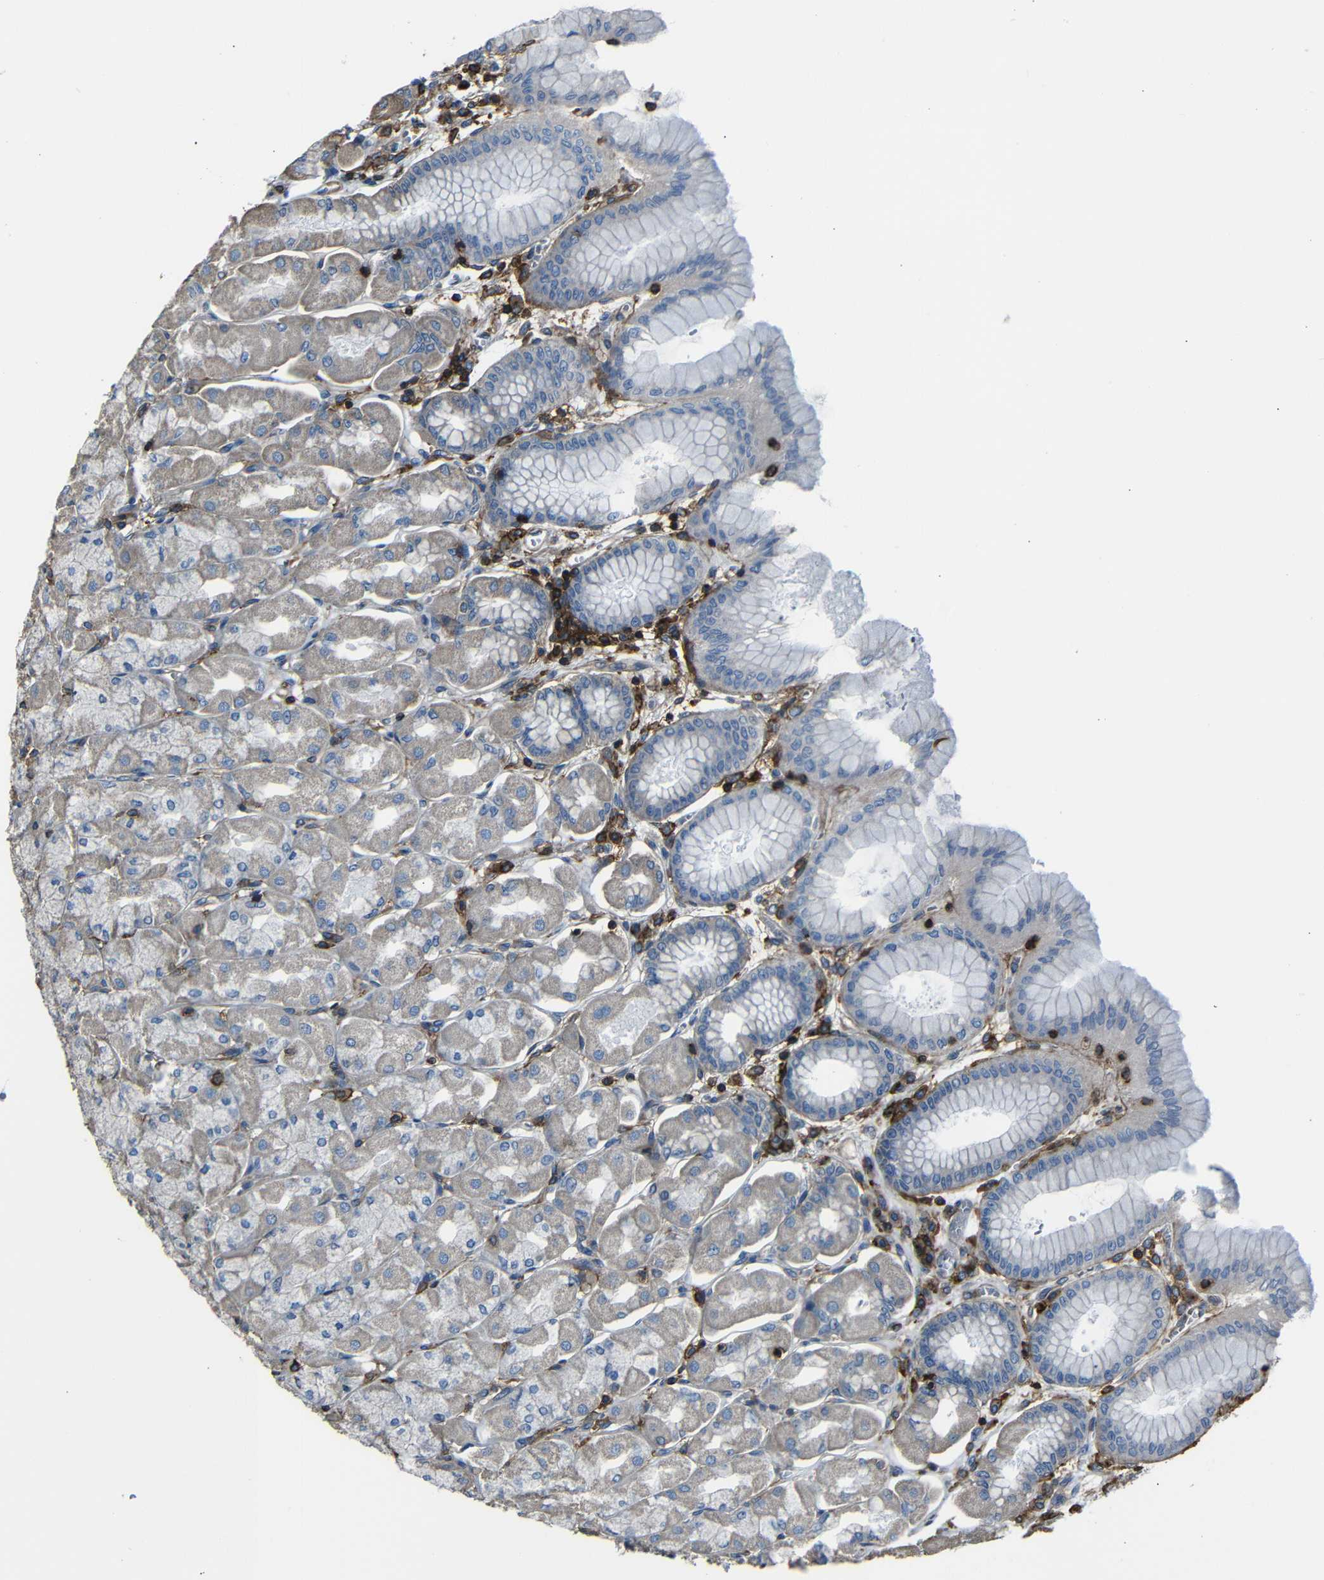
{"staining": {"intensity": "weak", "quantity": "<25%", "location": "cytoplasmic/membranous"}, "tissue": "stomach", "cell_type": "Glandular cells", "image_type": "normal", "snomed": [{"axis": "morphology", "description": "Normal tissue, NOS"}, {"axis": "topography", "description": "Stomach, upper"}], "caption": "Glandular cells show no significant protein expression in normal stomach. (IHC, brightfield microscopy, high magnification).", "gene": "ADGRE5", "patient": {"sex": "female", "age": 56}}